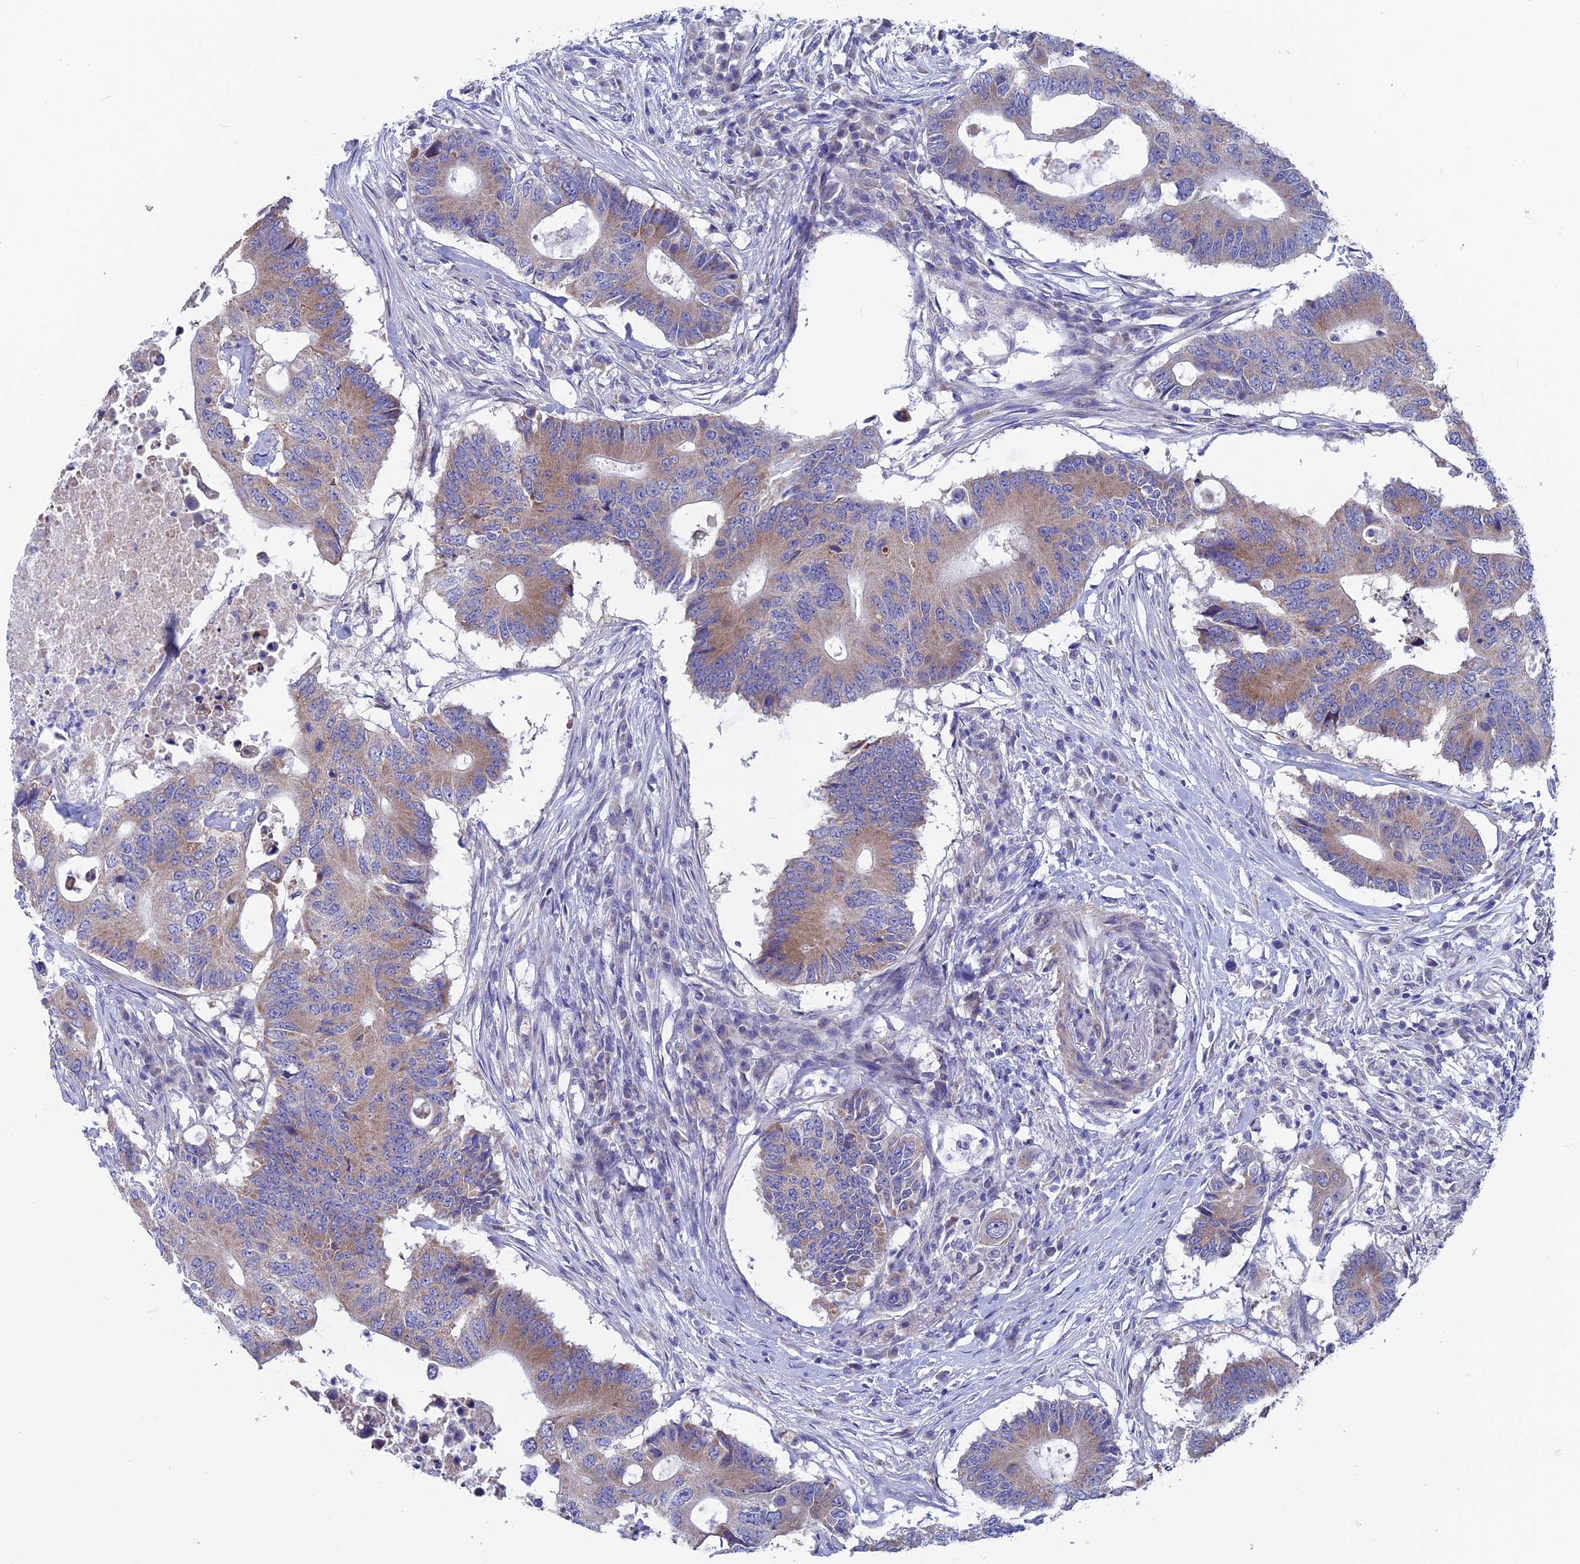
{"staining": {"intensity": "moderate", "quantity": "25%-75%", "location": "cytoplasmic/membranous"}, "tissue": "colorectal cancer", "cell_type": "Tumor cells", "image_type": "cancer", "snomed": [{"axis": "morphology", "description": "Adenocarcinoma, NOS"}, {"axis": "topography", "description": "Colon"}], "caption": "Adenocarcinoma (colorectal) stained with DAB (3,3'-diaminobenzidine) IHC exhibits medium levels of moderate cytoplasmic/membranous staining in approximately 25%-75% of tumor cells. The staining was performed using DAB (3,3'-diaminobenzidine) to visualize the protein expression in brown, while the nuclei were stained in blue with hematoxylin (Magnification: 20x).", "gene": "AK4", "patient": {"sex": "male", "age": 71}}